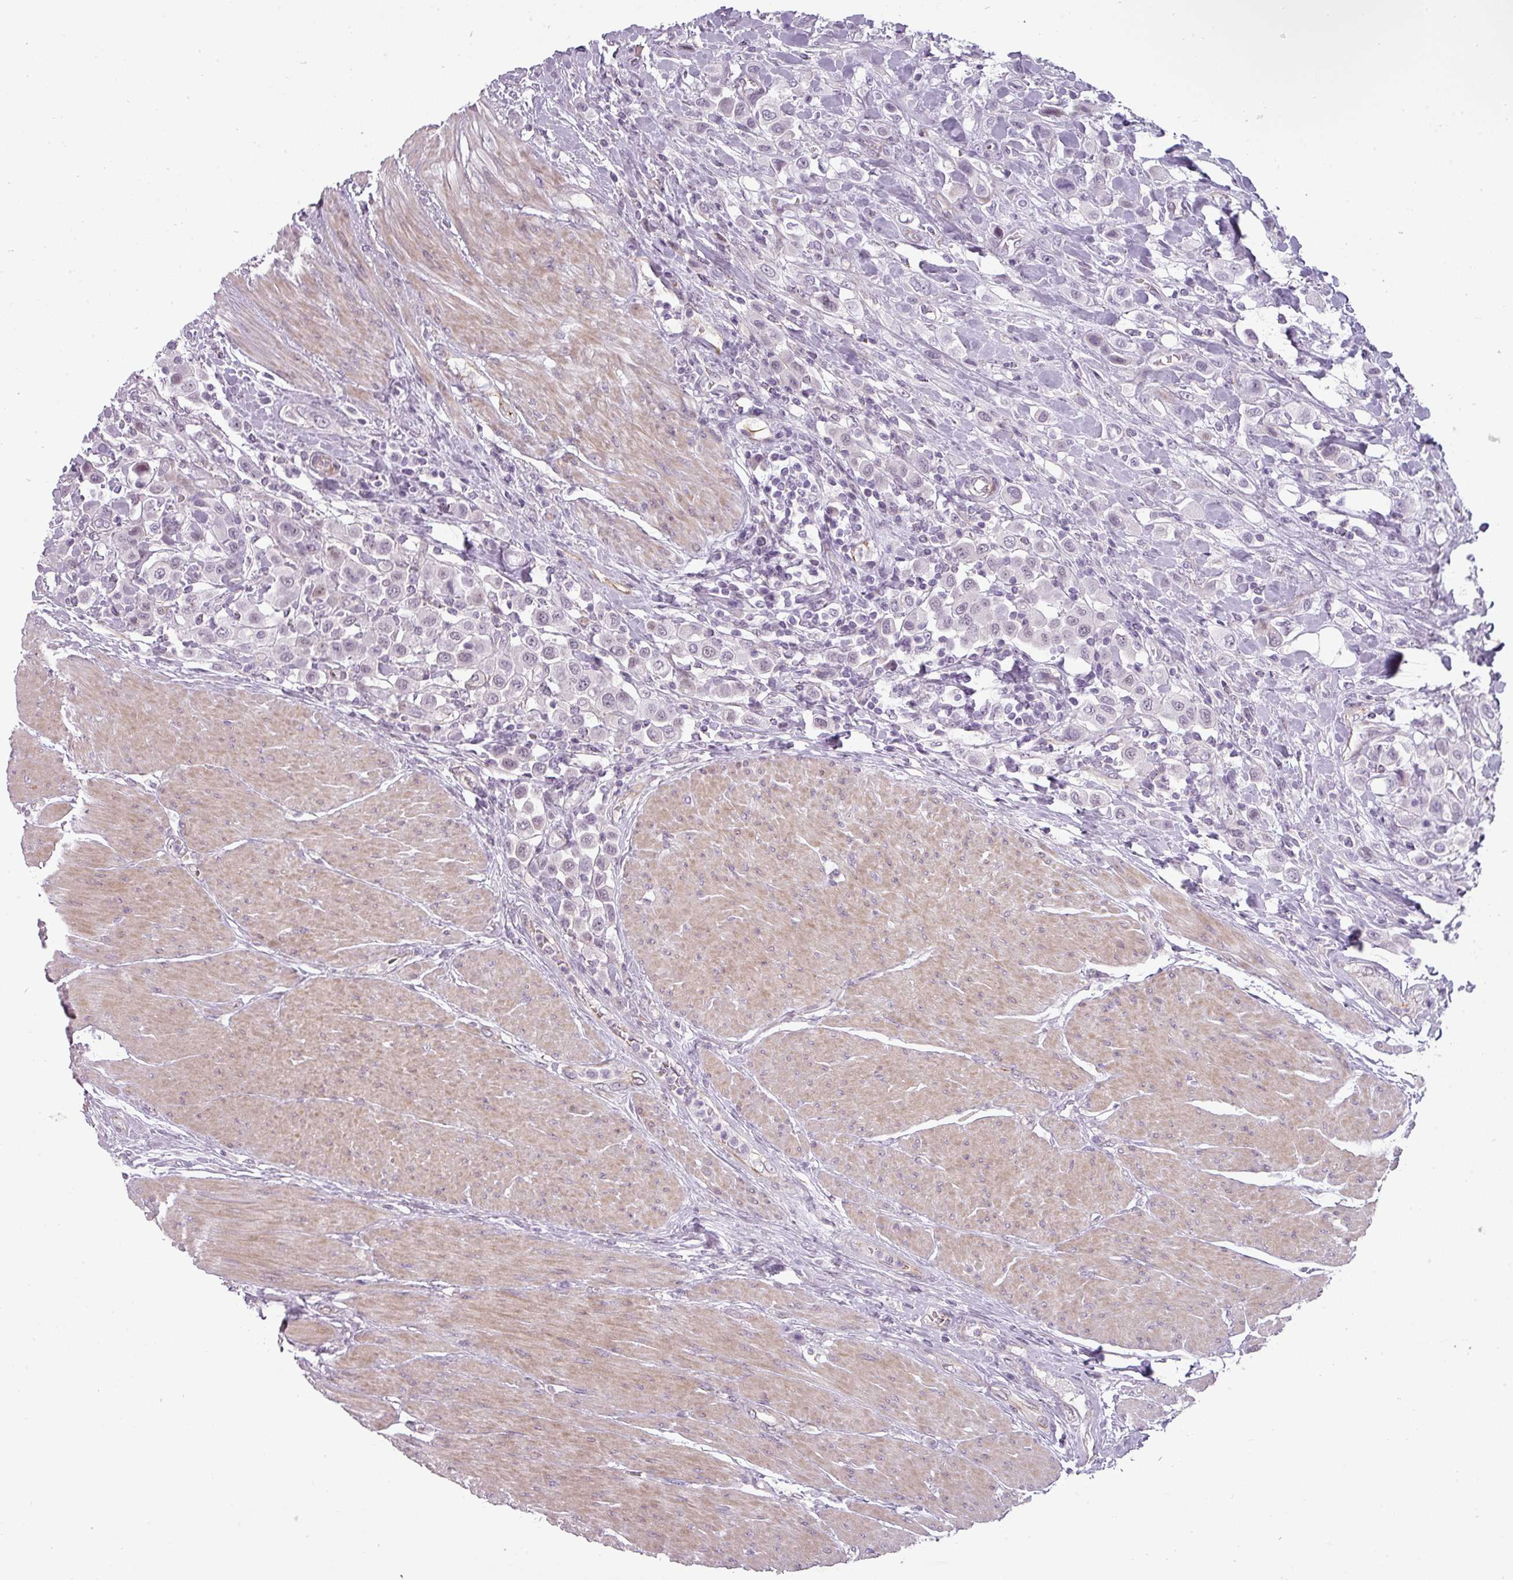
{"staining": {"intensity": "negative", "quantity": "none", "location": "none"}, "tissue": "urothelial cancer", "cell_type": "Tumor cells", "image_type": "cancer", "snomed": [{"axis": "morphology", "description": "Urothelial carcinoma, High grade"}, {"axis": "topography", "description": "Urinary bladder"}], "caption": "Tumor cells show no significant protein positivity in urothelial carcinoma (high-grade).", "gene": "CHRDL1", "patient": {"sex": "male", "age": 50}}